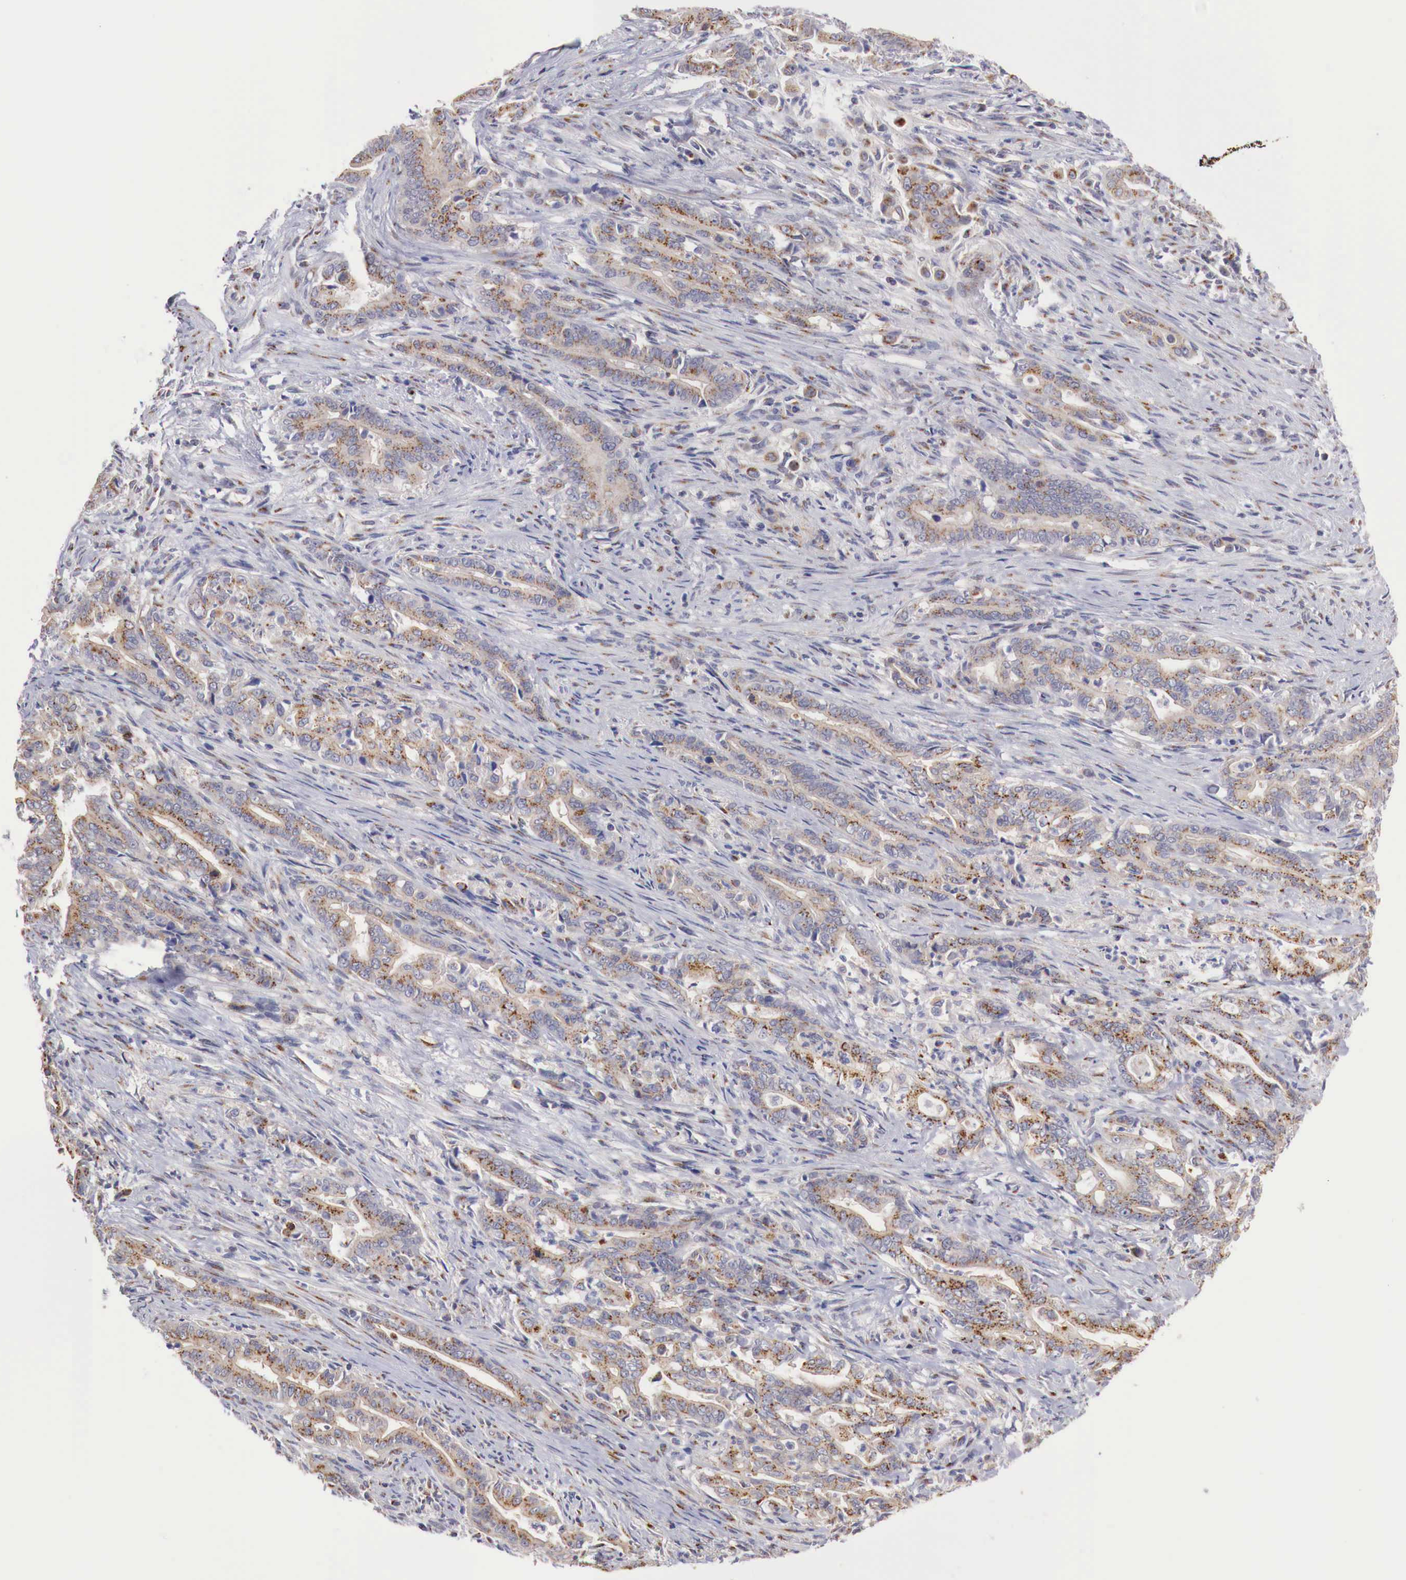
{"staining": {"intensity": "moderate", "quantity": "25%-75%", "location": "cytoplasmic/membranous"}, "tissue": "stomach cancer", "cell_type": "Tumor cells", "image_type": "cancer", "snomed": [{"axis": "morphology", "description": "Adenocarcinoma, NOS"}, {"axis": "topography", "description": "Stomach"}], "caption": "Tumor cells display medium levels of moderate cytoplasmic/membranous positivity in about 25%-75% of cells in human stomach cancer (adenocarcinoma).", "gene": "SYAP1", "patient": {"sex": "female", "age": 76}}